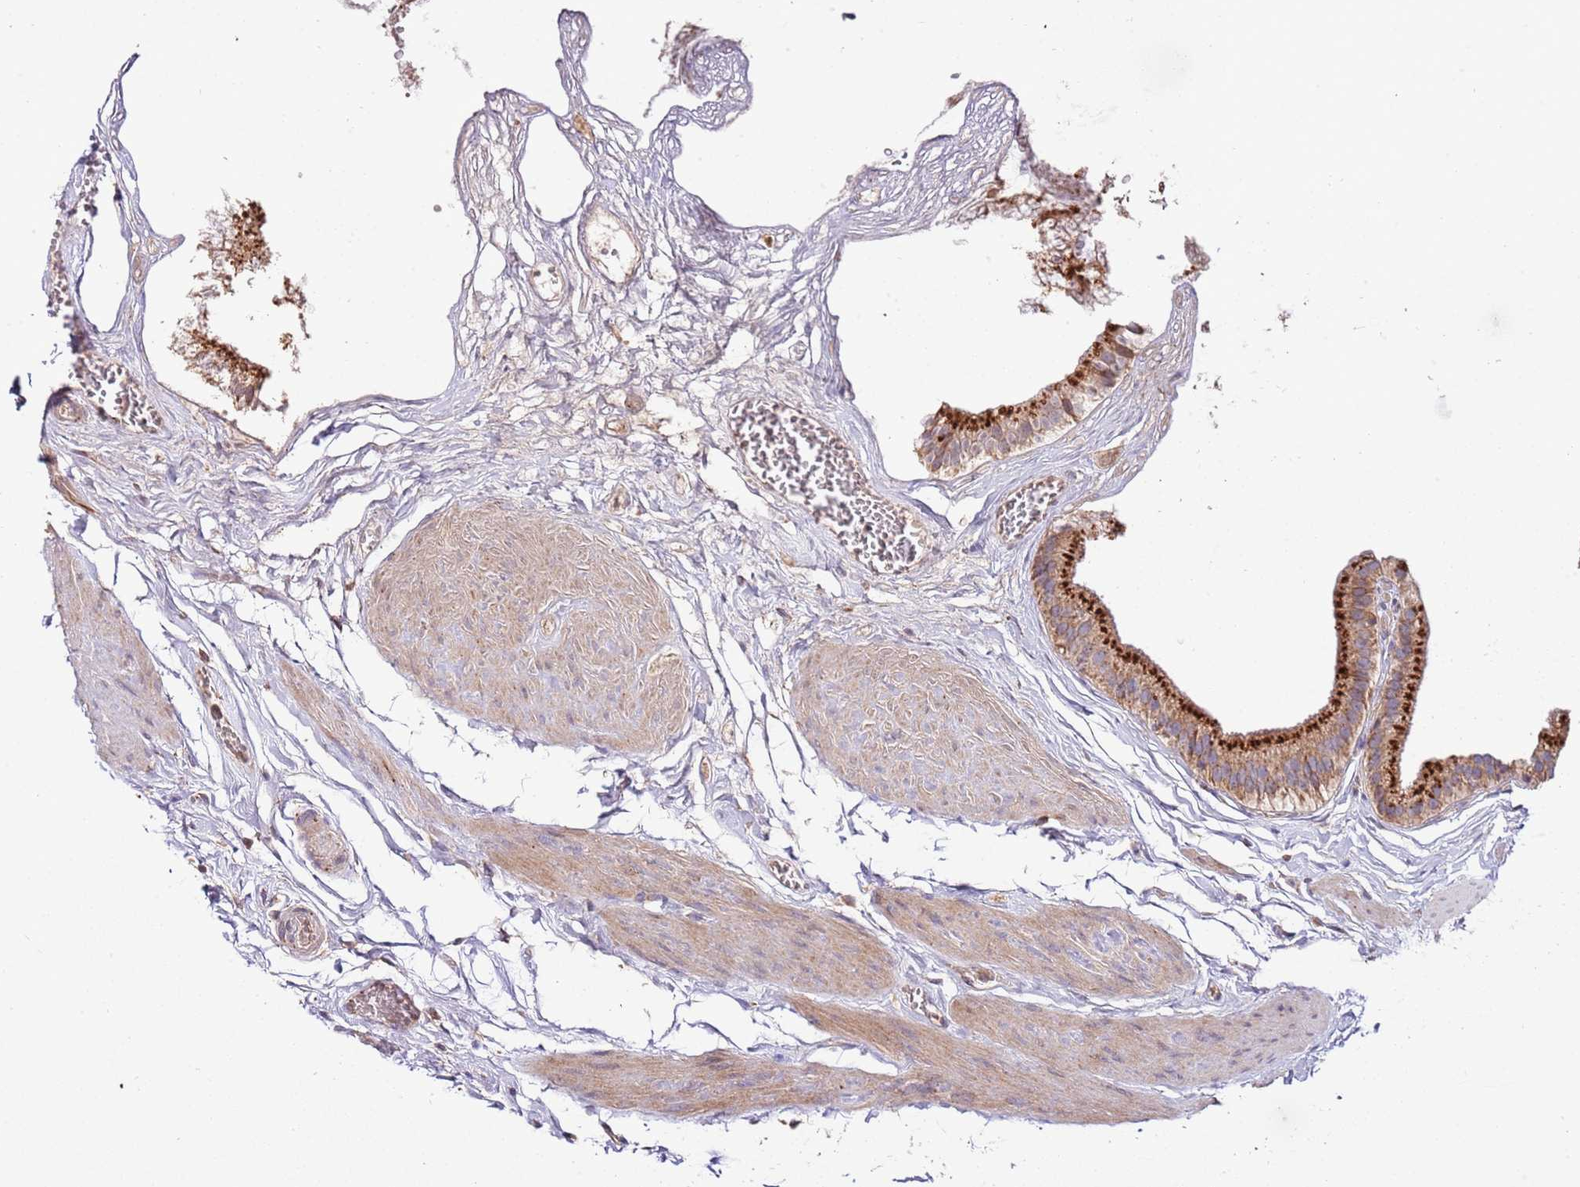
{"staining": {"intensity": "strong", "quantity": ">75%", "location": "cytoplasmic/membranous"}, "tissue": "gallbladder", "cell_type": "Glandular cells", "image_type": "normal", "snomed": [{"axis": "morphology", "description": "Normal tissue, NOS"}, {"axis": "topography", "description": "Gallbladder"}], "caption": "Immunohistochemical staining of unremarkable gallbladder reveals high levels of strong cytoplasmic/membranous staining in about >75% of glandular cells. (IHC, brightfield microscopy, high magnification).", "gene": "DOCK6", "patient": {"sex": "female", "age": 54}}